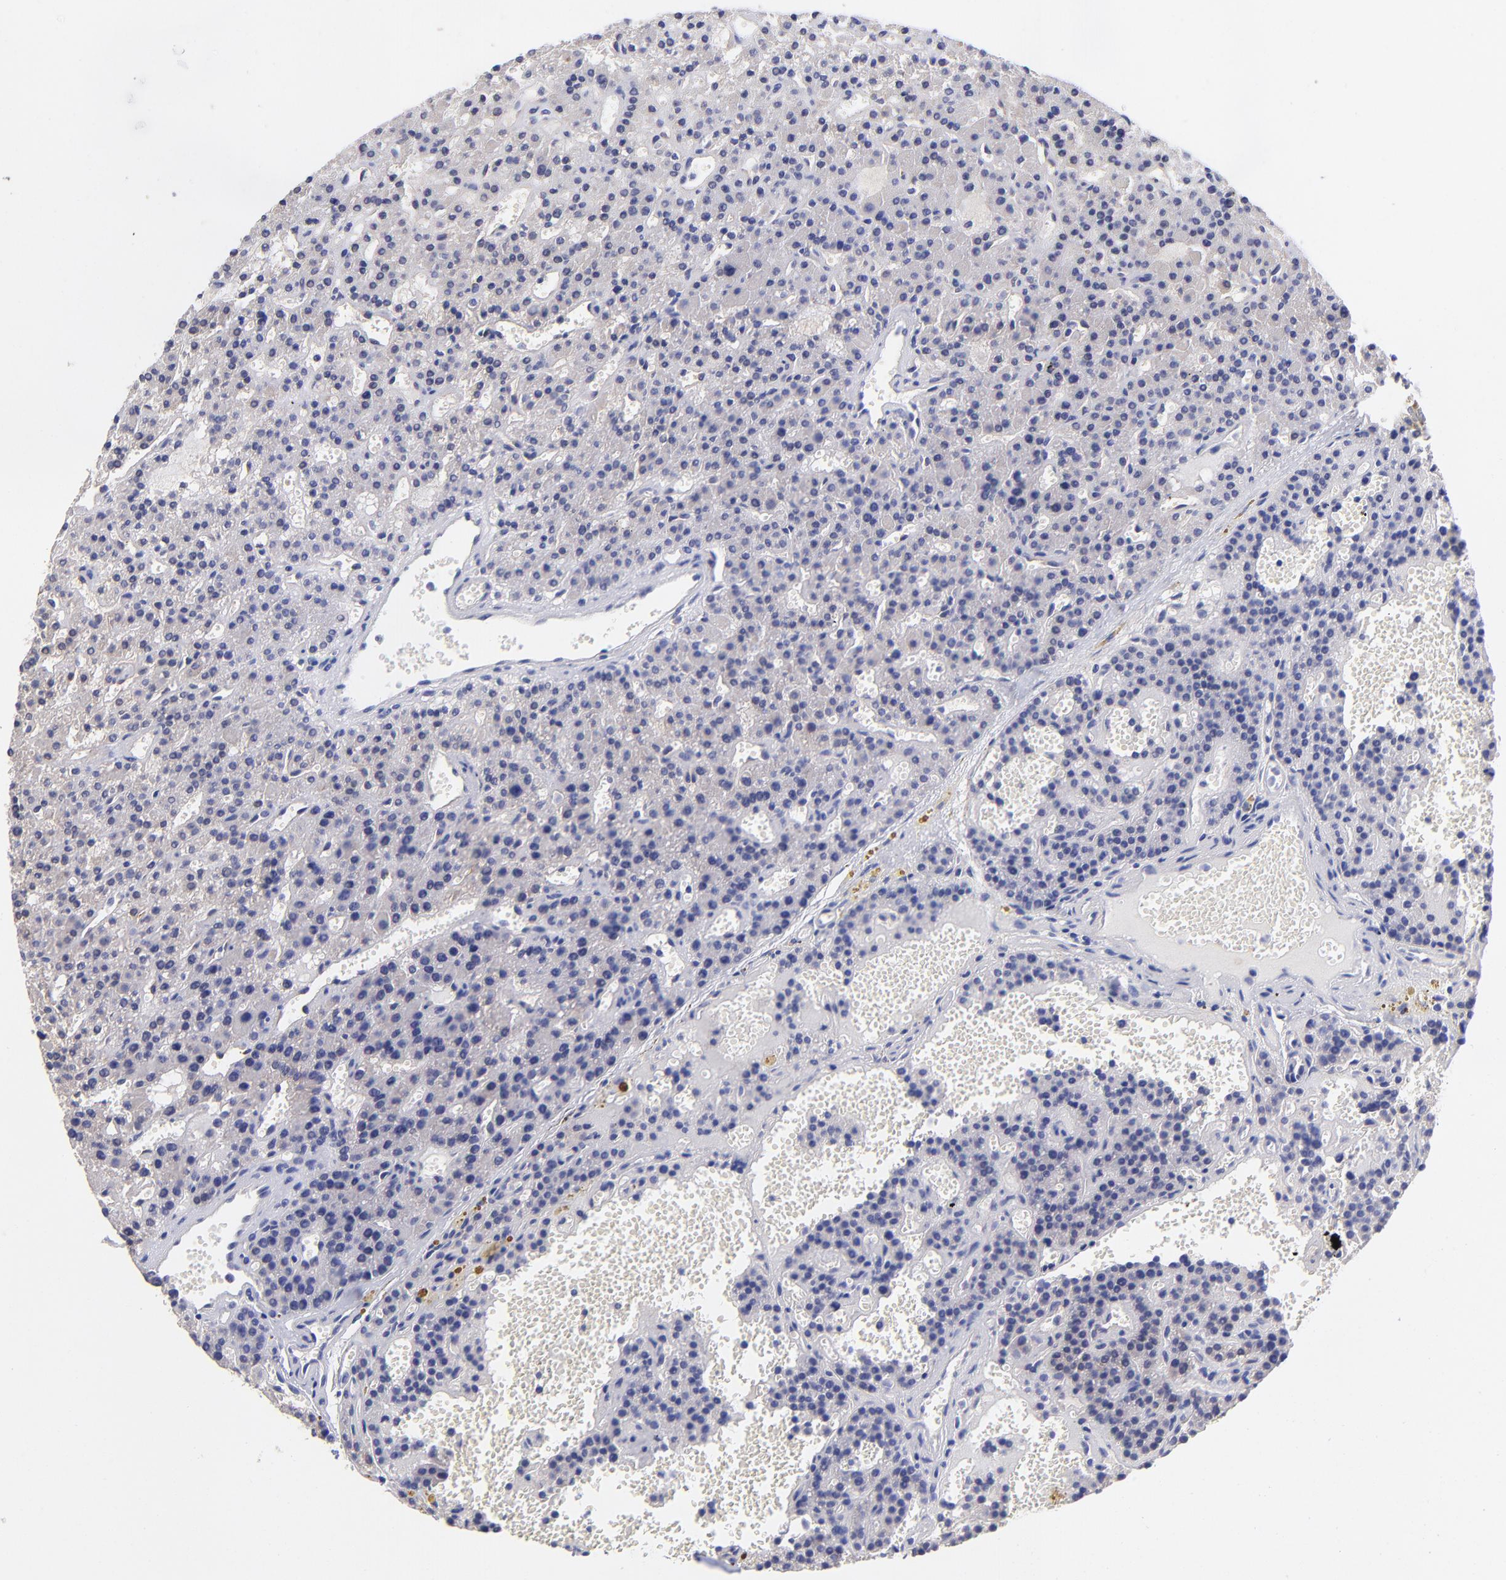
{"staining": {"intensity": "weak", "quantity": "25%-75%", "location": "cytoplasmic/membranous"}, "tissue": "parathyroid gland", "cell_type": "Glandular cells", "image_type": "normal", "snomed": [{"axis": "morphology", "description": "Normal tissue, NOS"}, {"axis": "topography", "description": "Parathyroid gland"}], "caption": "Protein staining of normal parathyroid gland displays weak cytoplasmic/membranous expression in approximately 25%-75% of glandular cells.", "gene": "PPFIBP1", "patient": {"sex": "male", "age": 25}}